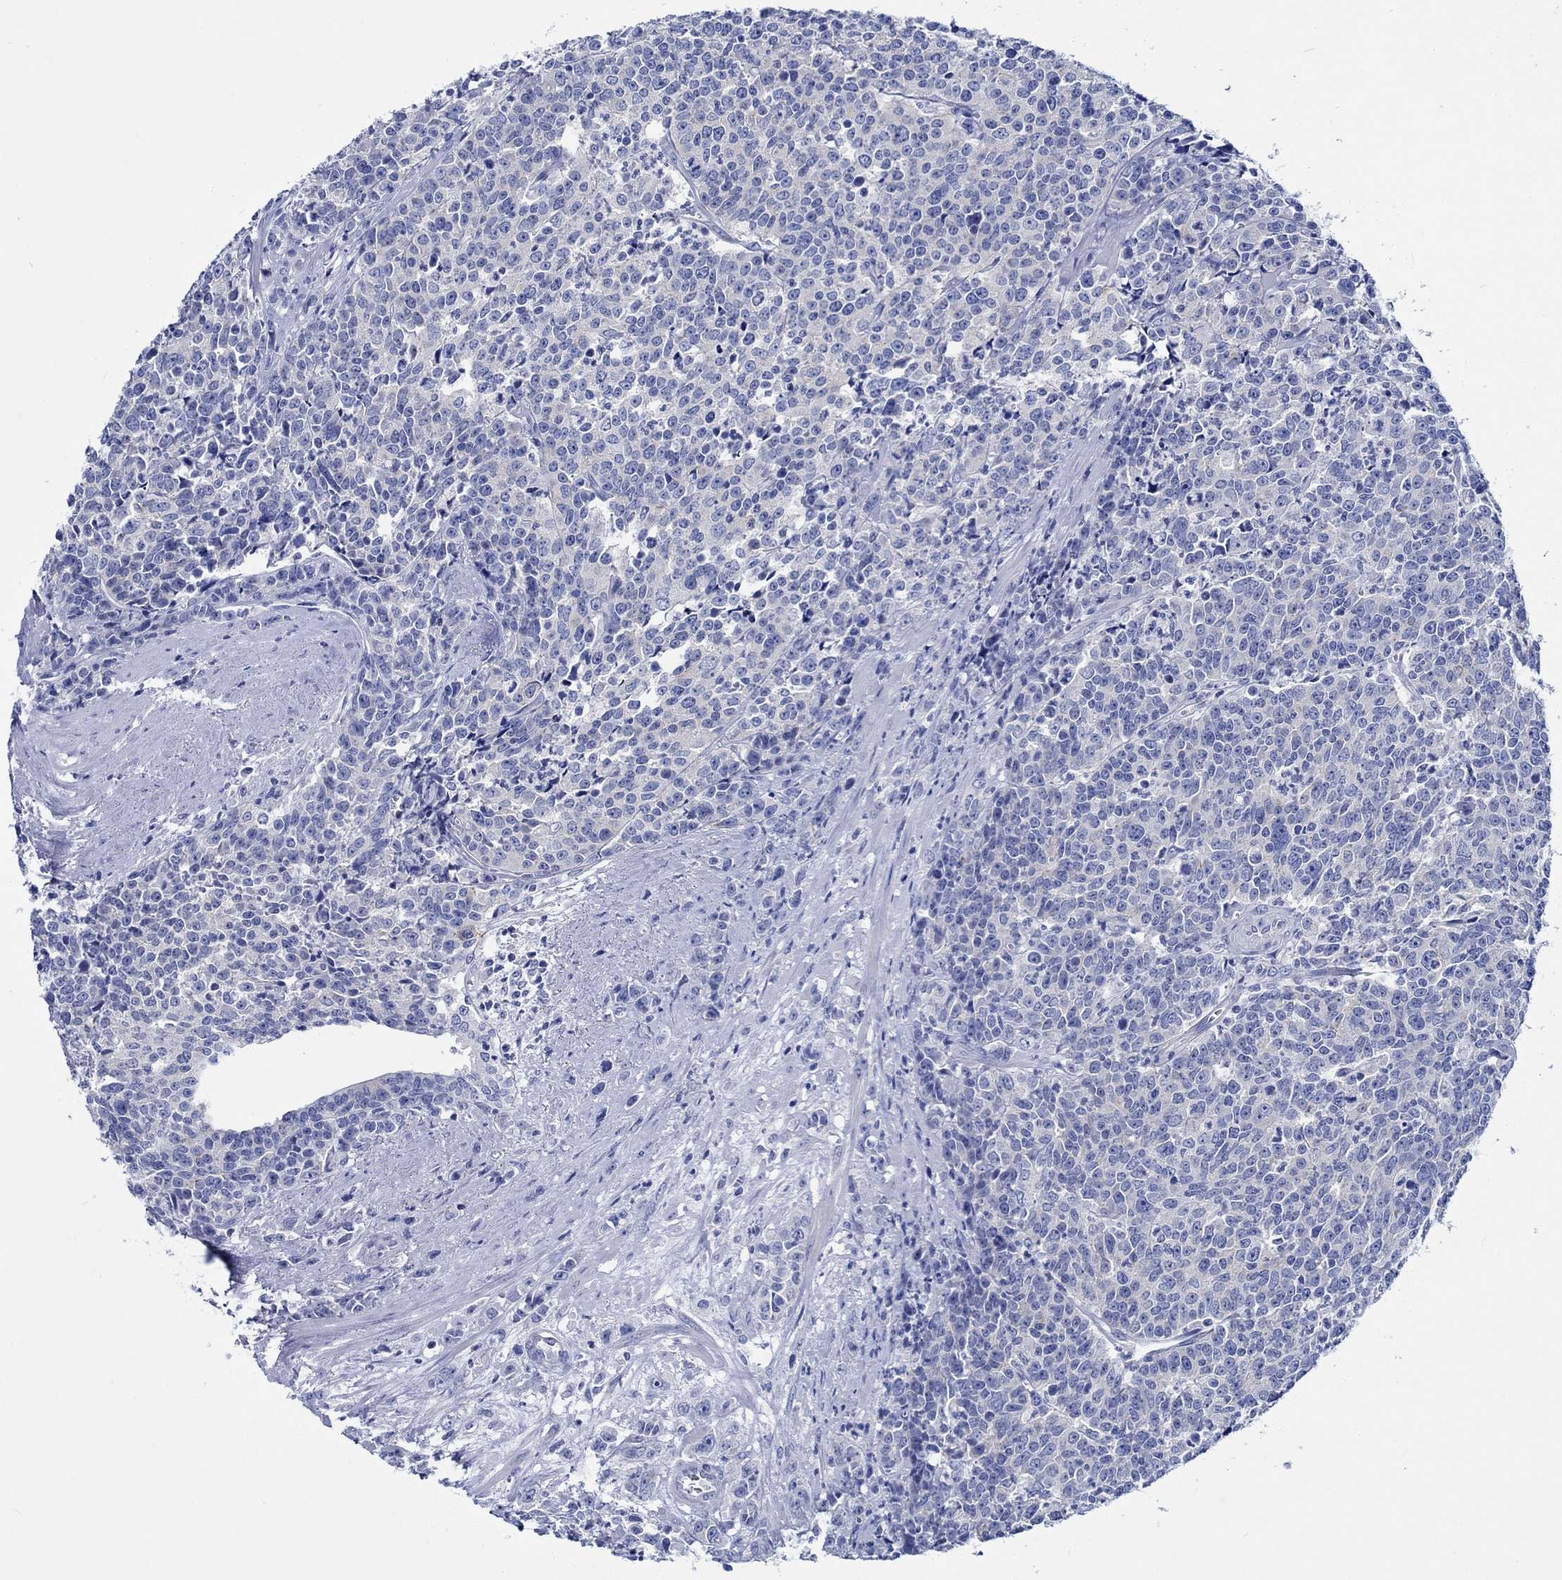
{"staining": {"intensity": "negative", "quantity": "none", "location": "none"}, "tissue": "prostate cancer", "cell_type": "Tumor cells", "image_type": "cancer", "snomed": [{"axis": "morphology", "description": "Adenocarcinoma, NOS"}, {"axis": "topography", "description": "Prostate"}], "caption": "Immunohistochemistry (IHC) histopathology image of human adenocarcinoma (prostate) stained for a protein (brown), which displays no positivity in tumor cells. Nuclei are stained in blue.", "gene": "PTPRN2", "patient": {"sex": "male", "age": 67}}